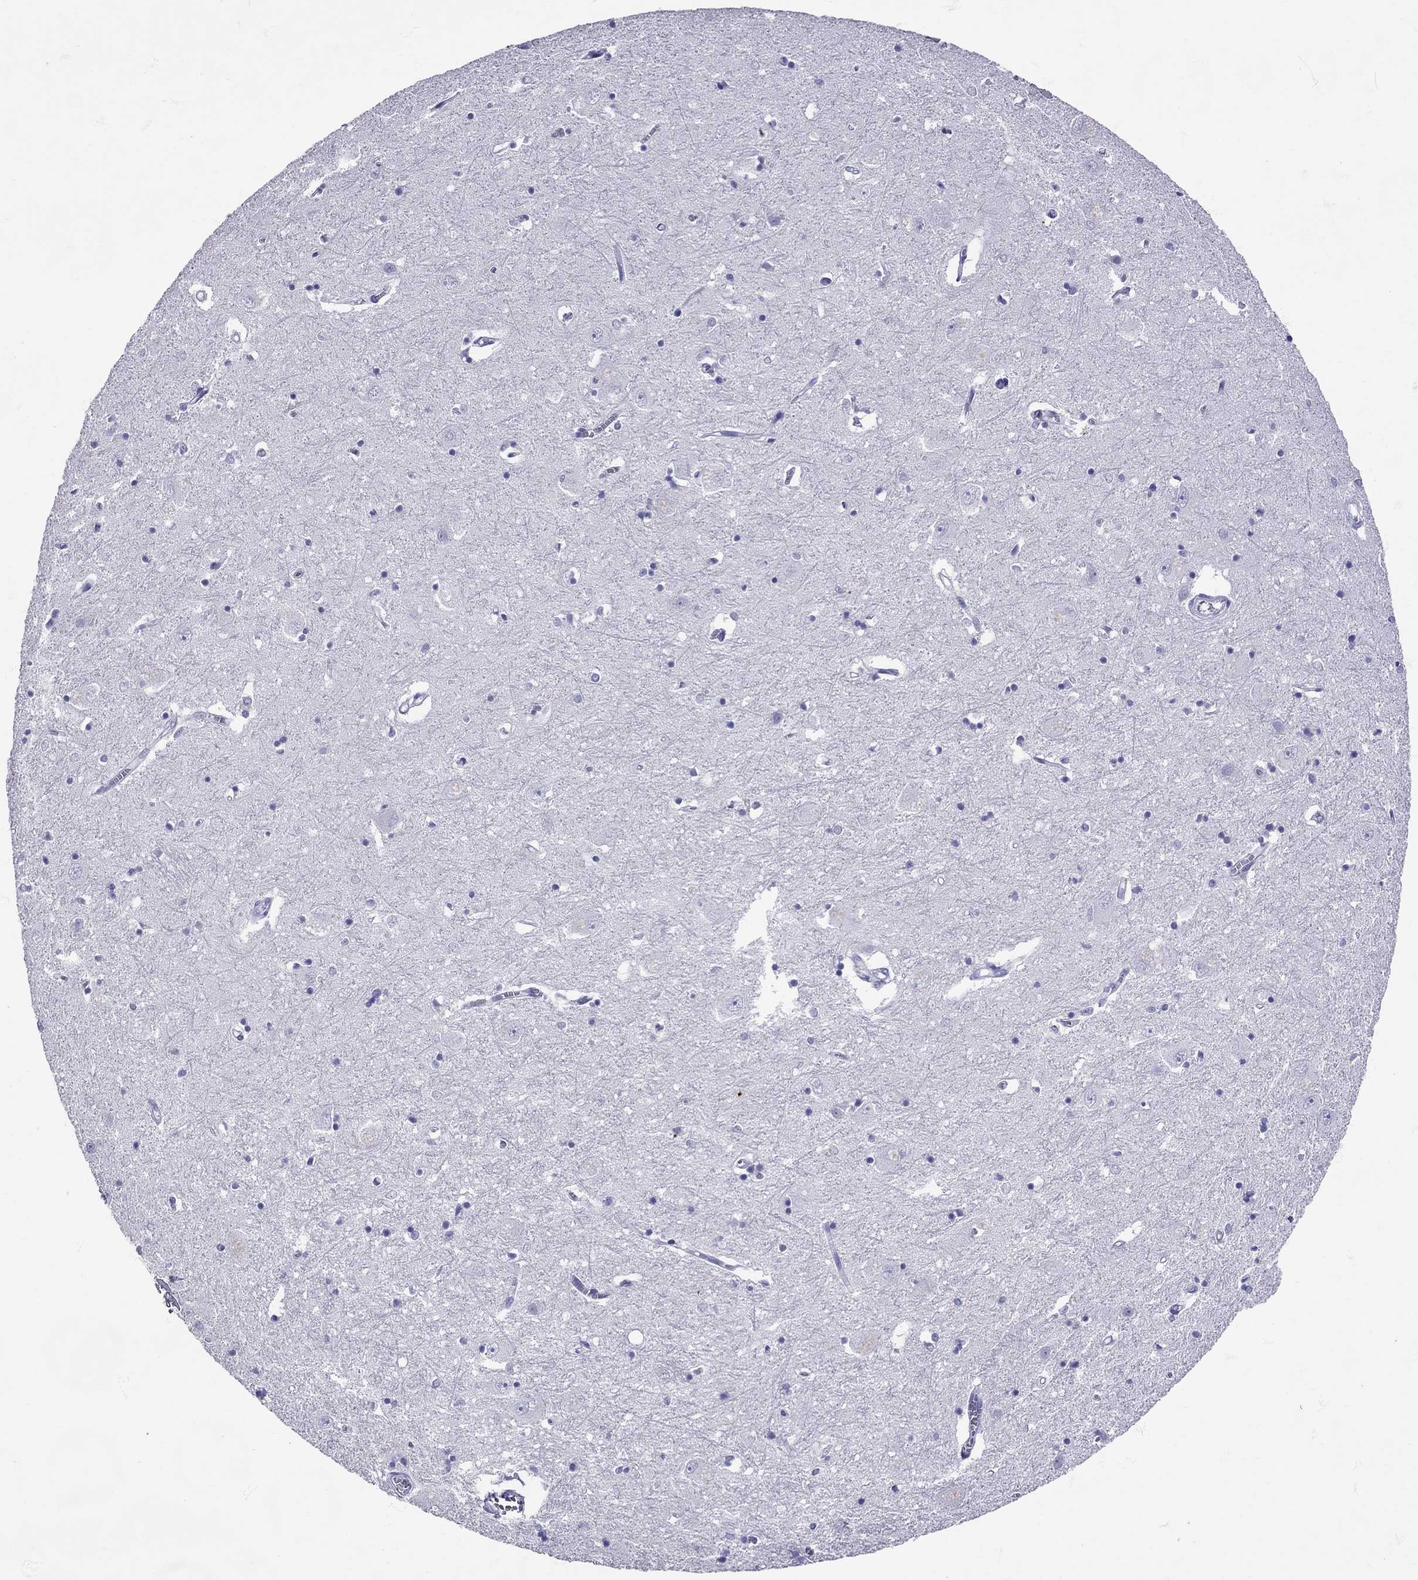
{"staining": {"intensity": "negative", "quantity": "none", "location": "none"}, "tissue": "caudate", "cell_type": "Glial cells", "image_type": "normal", "snomed": [{"axis": "morphology", "description": "Normal tissue, NOS"}, {"axis": "topography", "description": "Lateral ventricle wall"}], "caption": "DAB immunohistochemical staining of benign human caudate shows no significant staining in glial cells.", "gene": "AVP", "patient": {"sex": "male", "age": 54}}